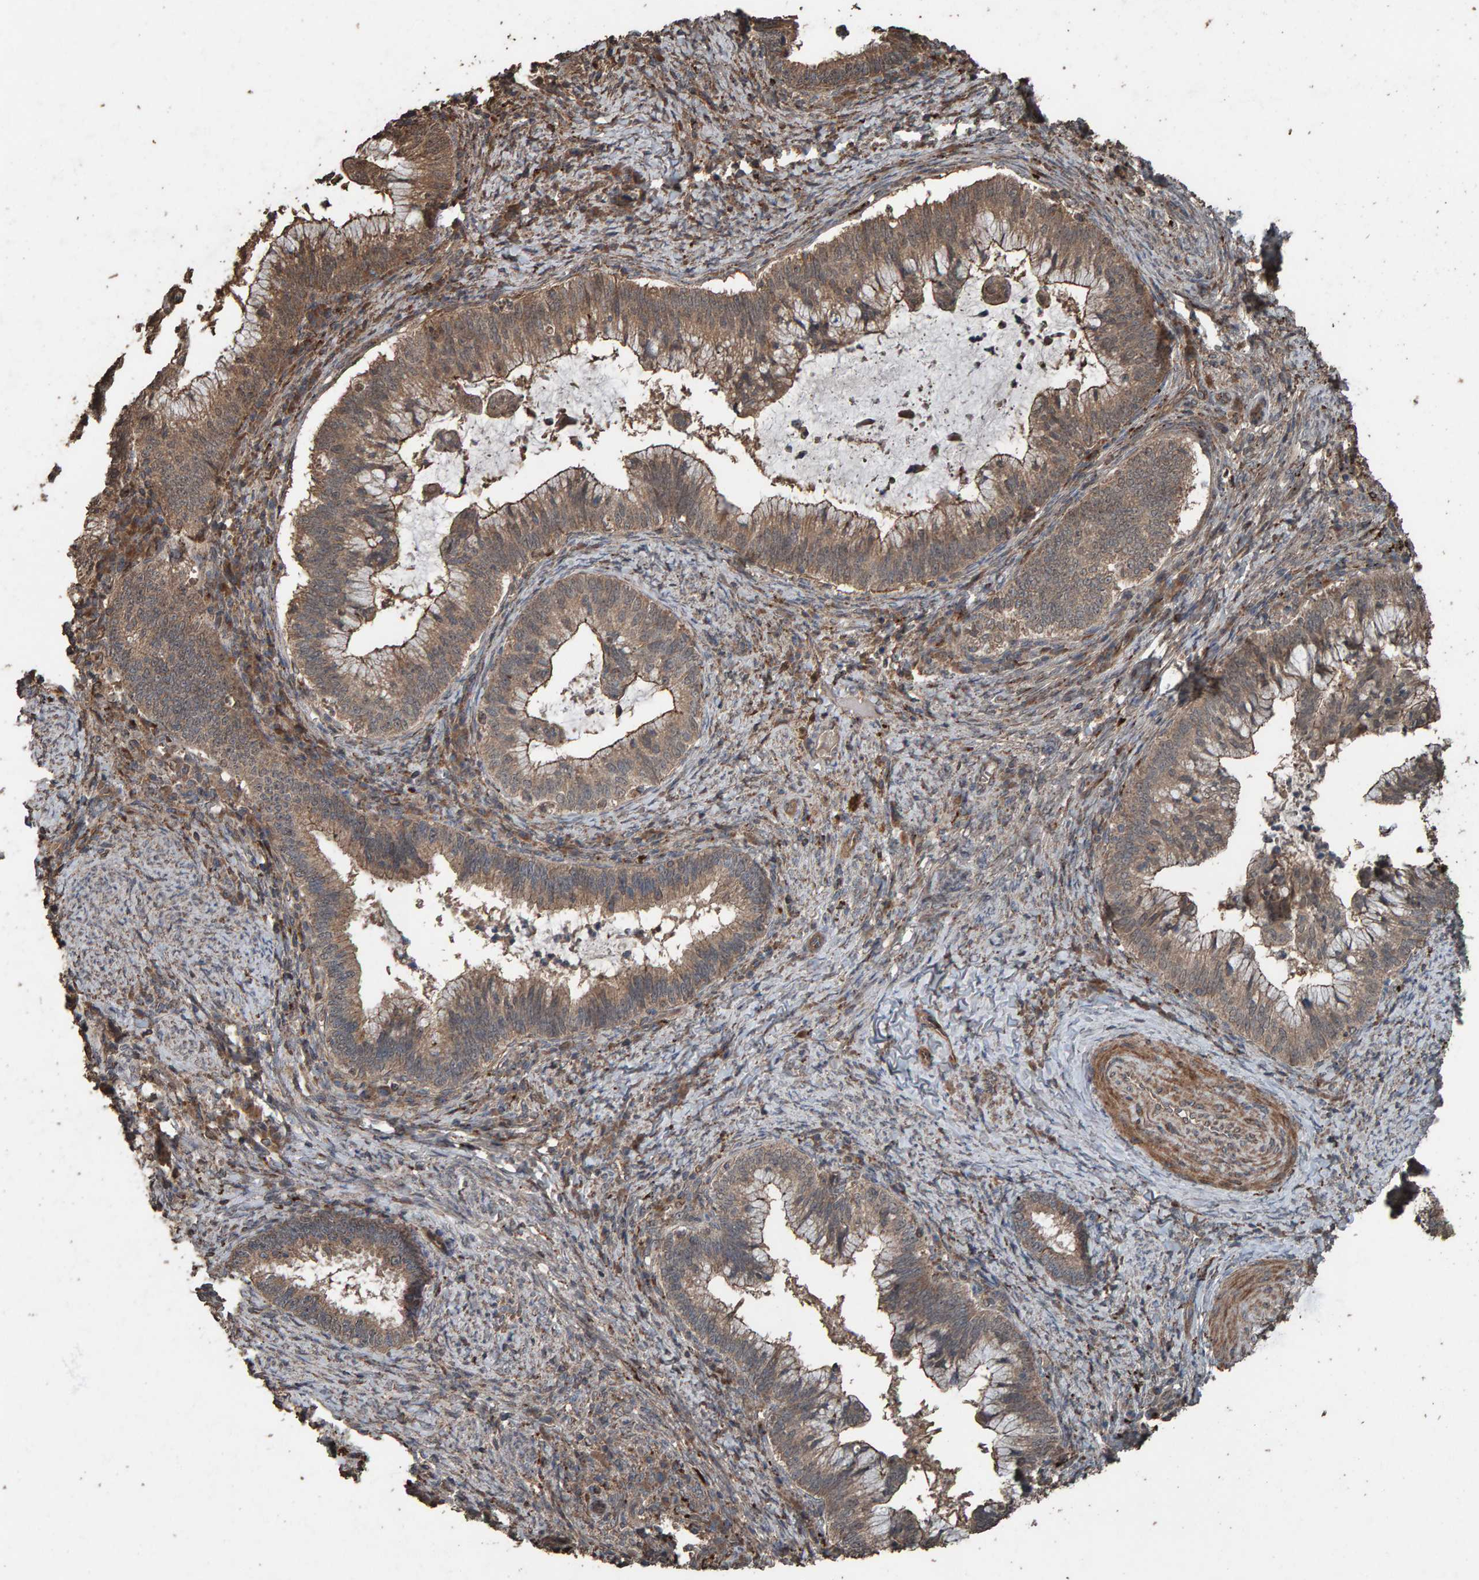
{"staining": {"intensity": "moderate", "quantity": ">75%", "location": "cytoplasmic/membranous"}, "tissue": "cervical cancer", "cell_type": "Tumor cells", "image_type": "cancer", "snomed": [{"axis": "morphology", "description": "Adenocarcinoma, NOS"}, {"axis": "topography", "description": "Cervix"}], "caption": "Protein positivity by immunohistochemistry (IHC) shows moderate cytoplasmic/membranous positivity in about >75% of tumor cells in cervical adenocarcinoma.", "gene": "DUS1L", "patient": {"sex": "female", "age": 36}}